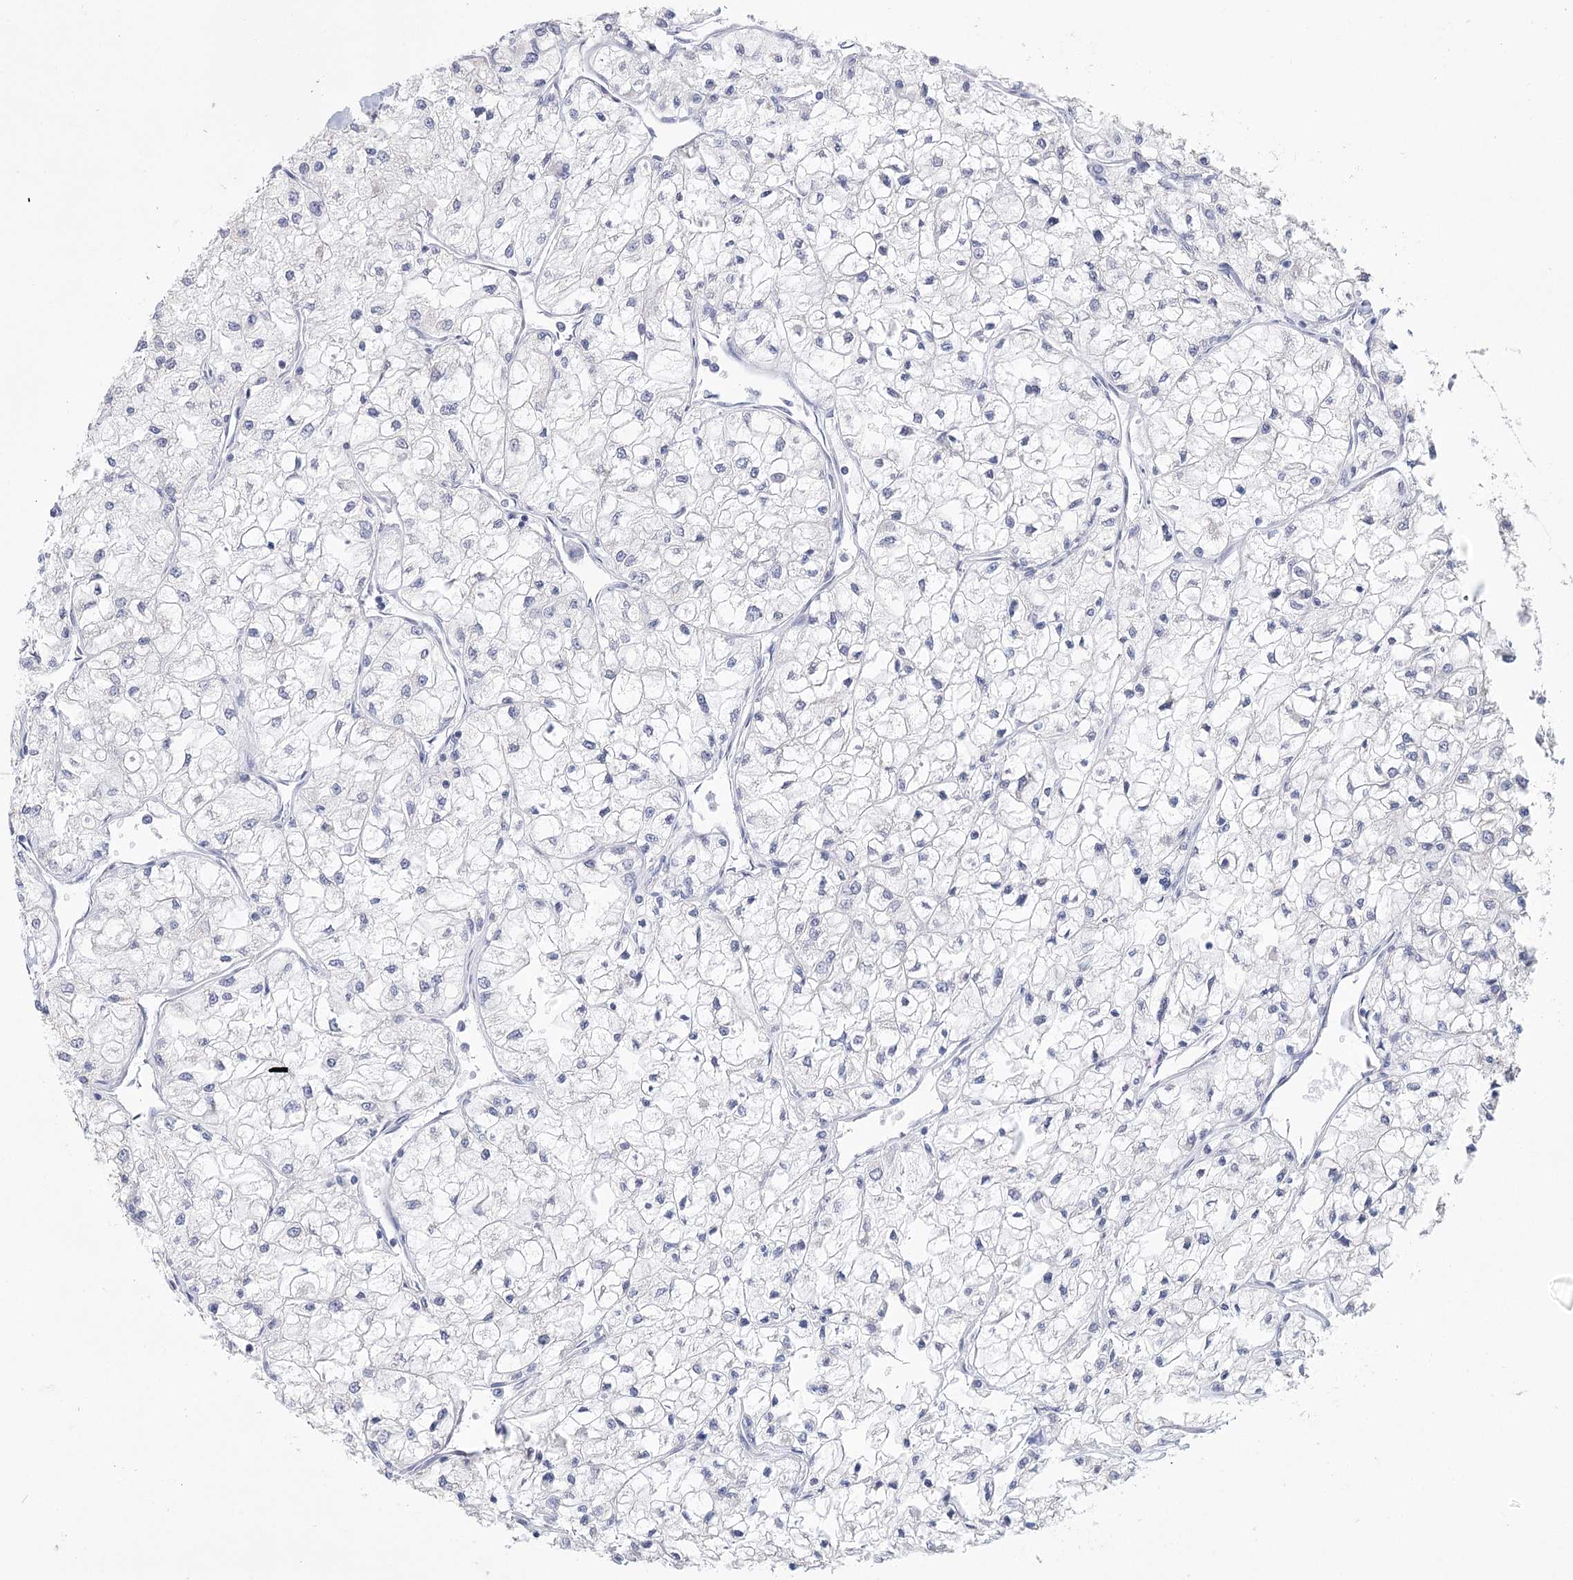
{"staining": {"intensity": "negative", "quantity": "none", "location": "none"}, "tissue": "renal cancer", "cell_type": "Tumor cells", "image_type": "cancer", "snomed": [{"axis": "morphology", "description": "Adenocarcinoma, NOS"}, {"axis": "topography", "description": "Kidney"}], "caption": "A high-resolution histopathology image shows immunohistochemistry (IHC) staining of renal cancer, which exhibits no significant positivity in tumor cells.", "gene": "CNTLN", "patient": {"sex": "male", "age": 80}}